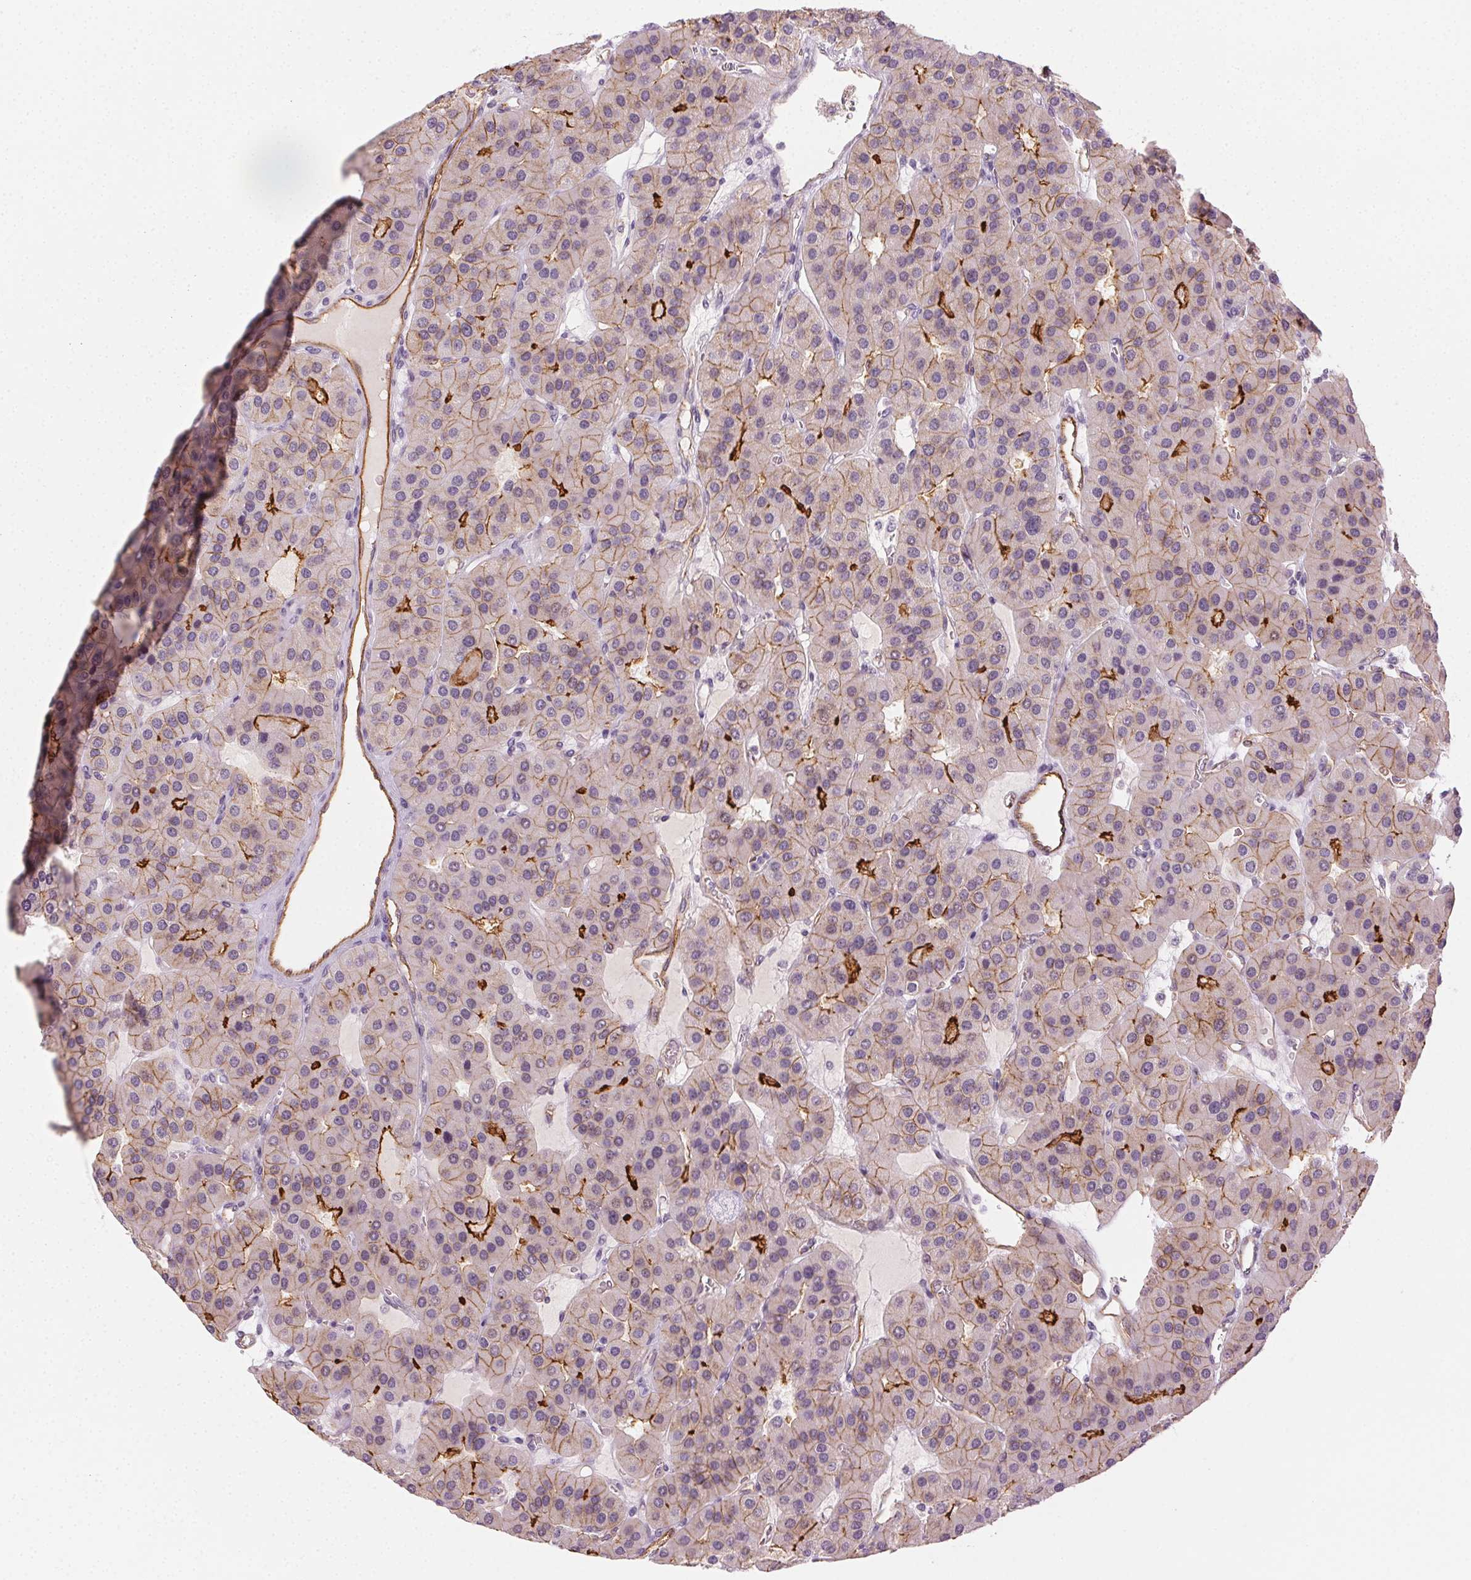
{"staining": {"intensity": "strong", "quantity": "<25%", "location": "cytoplasmic/membranous"}, "tissue": "parathyroid gland", "cell_type": "Glandular cells", "image_type": "normal", "snomed": [{"axis": "morphology", "description": "Normal tissue, NOS"}, {"axis": "morphology", "description": "Adenoma, NOS"}, {"axis": "topography", "description": "Parathyroid gland"}], "caption": "Protein staining of normal parathyroid gland demonstrates strong cytoplasmic/membranous staining in about <25% of glandular cells. Nuclei are stained in blue.", "gene": "AIF1L", "patient": {"sex": "female", "age": 86}}